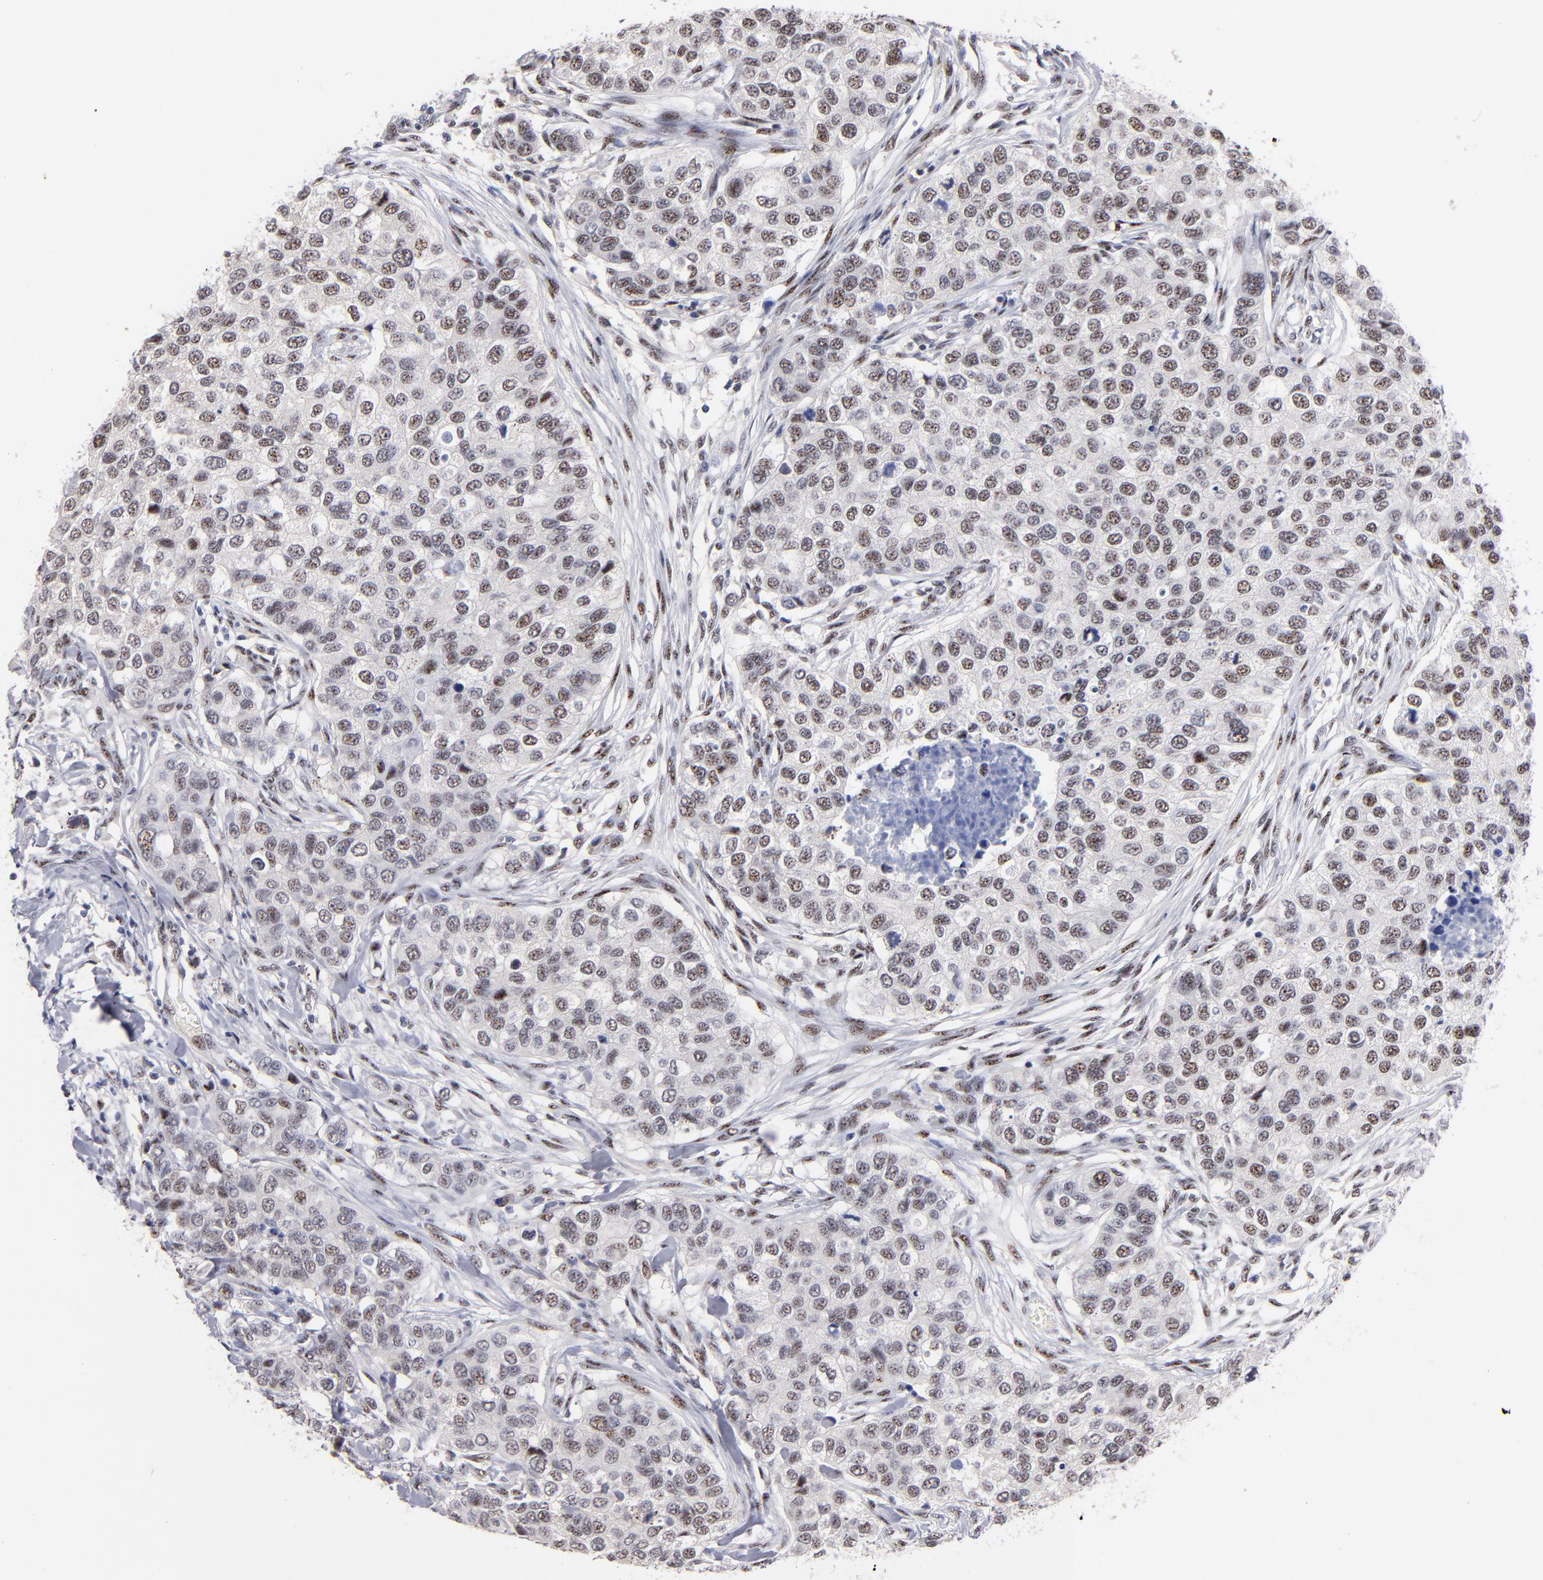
{"staining": {"intensity": "moderate", "quantity": ">75%", "location": "nuclear"}, "tissue": "breast cancer", "cell_type": "Tumor cells", "image_type": "cancer", "snomed": [{"axis": "morphology", "description": "Normal tissue, NOS"}, {"axis": "morphology", "description": "Duct carcinoma"}, {"axis": "topography", "description": "Breast"}], "caption": "High-magnification brightfield microscopy of breast cancer stained with DAB (3,3'-diaminobenzidine) (brown) and counterstained with hematoxylin (blue). tumor cells exhibit moderate nuclear staining is present in about>75% of cells.", "gene": "RAF1", "patient": {"sex": "female", "age": 49}}